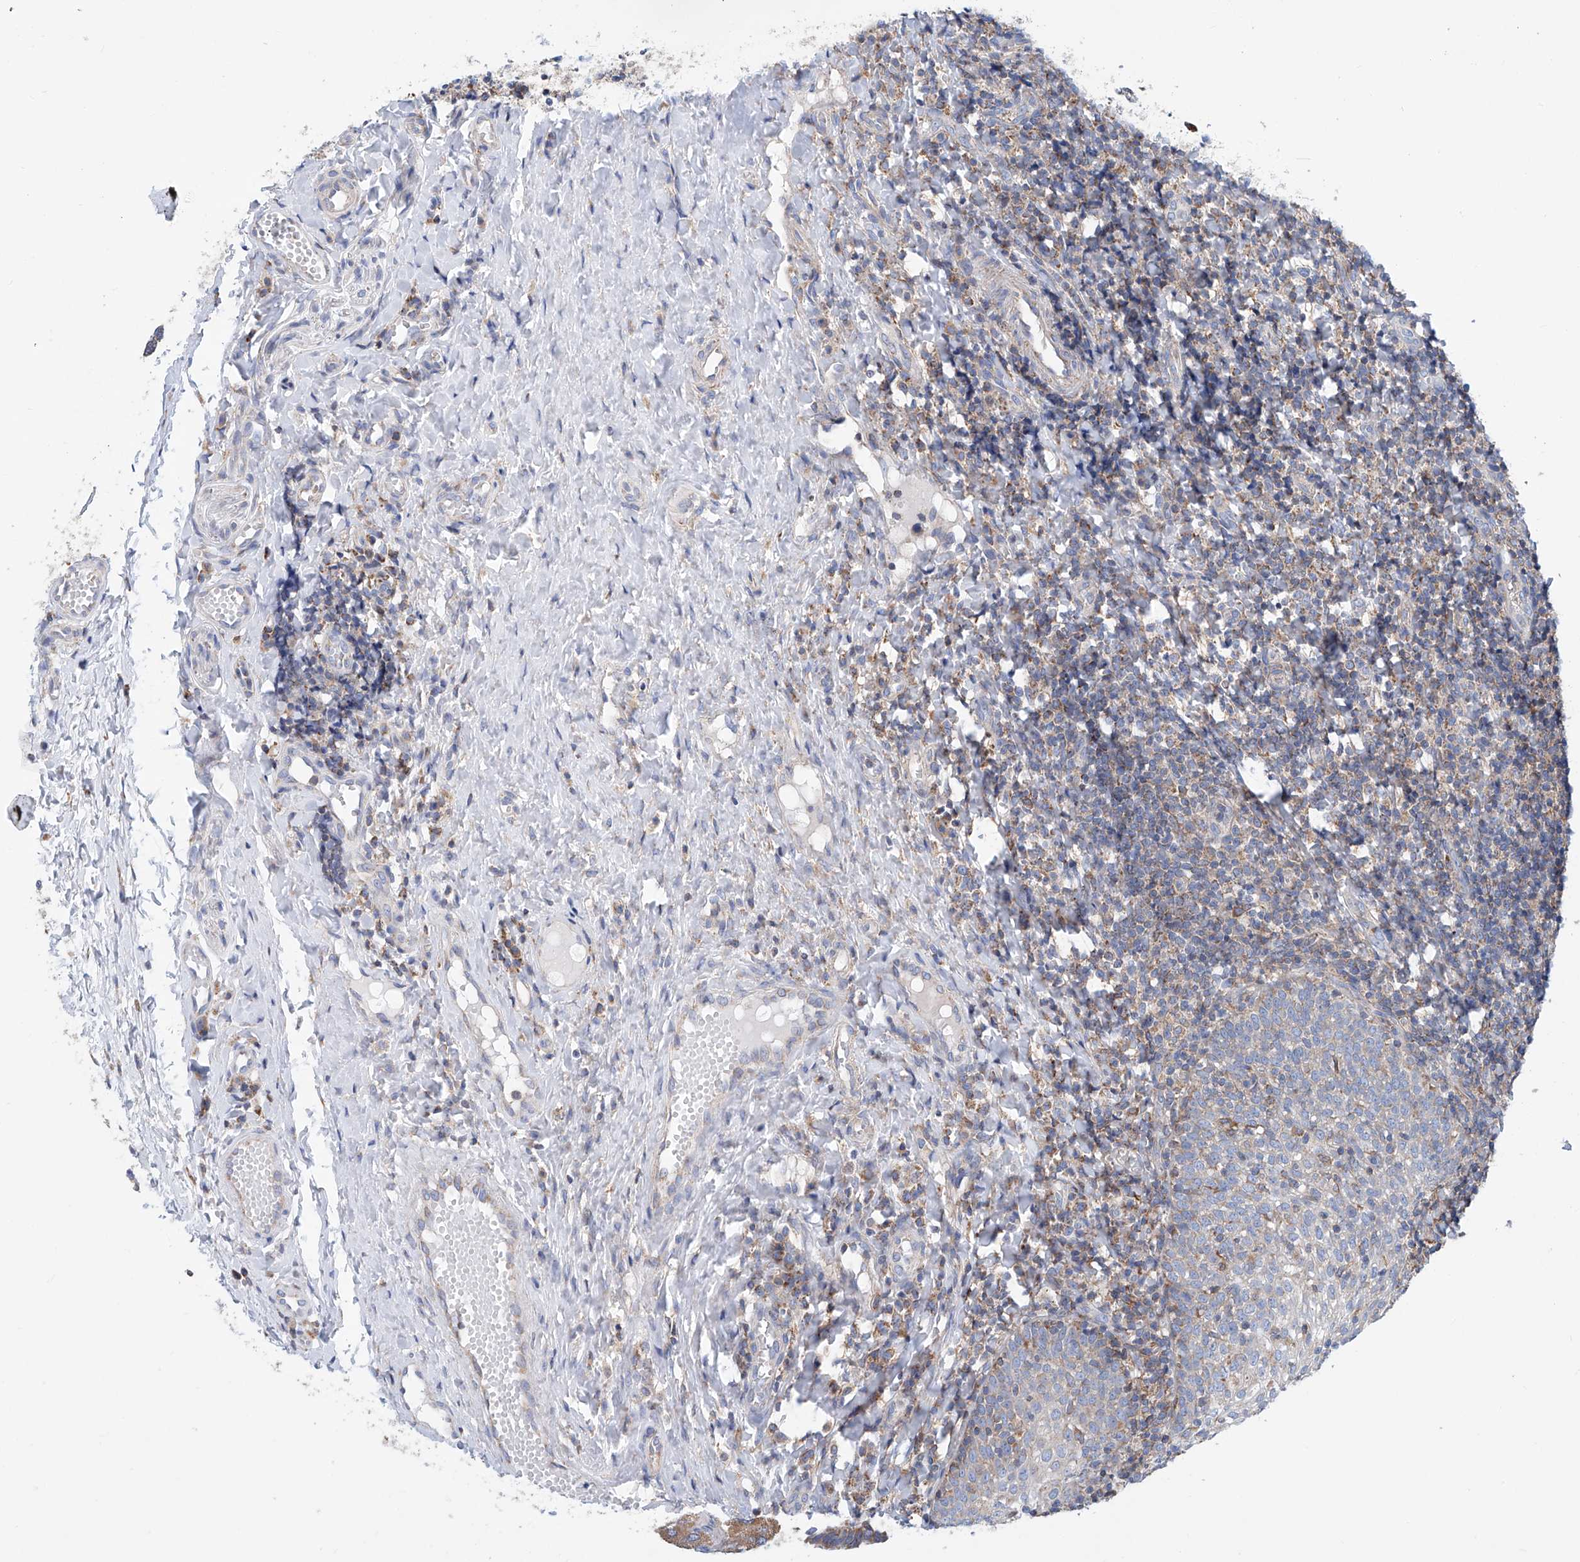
{"staining": {"intensity": "moderate", "quantity": "25%-75%", "location": "cytoplasmic/membranous"}, "tissue": "tonsil", "cell_type": "Germinal center cells", "image_type": "normal", "snomed": [{"axis": "morphology", "description": "Normal tissue, NOS"}, {"axis": "topography", "description": "Tonsil"}], "caption": "Brown immunohistochemical staining in benign human tonsil displays moderate cytoplasmic/membranous staining in approximately 25%-75% of germinal center cells.", "gene": "MAD2L1", "patient": {"sex": "female", "age": 19}}